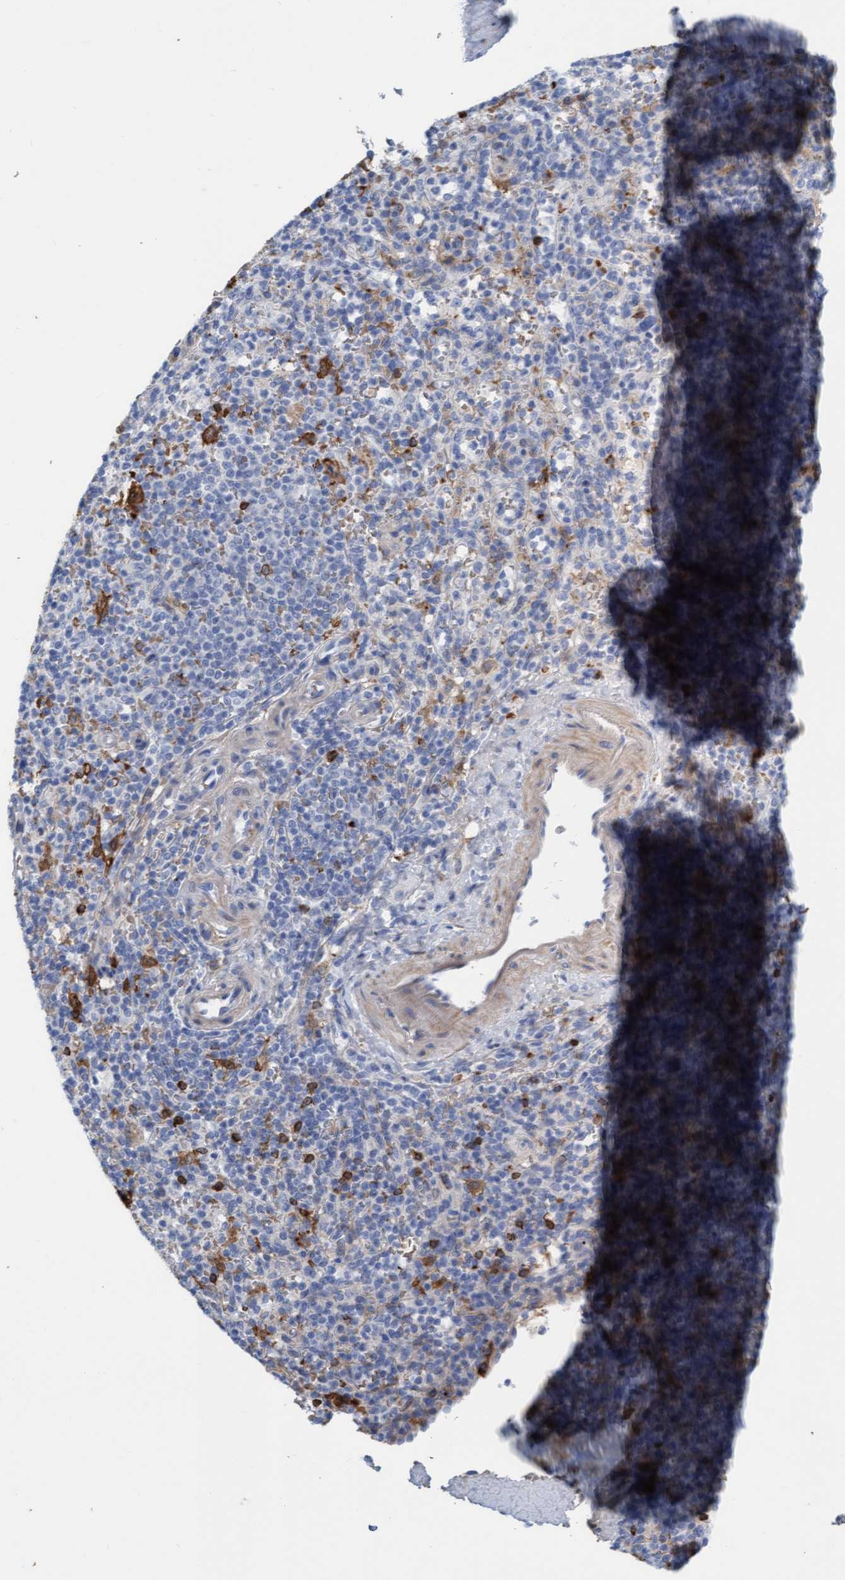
{"staining": {"intensity": "moderate", "quantity": "25%-75%", "location": "cytoplasmic/membranous"}, "tissue": "spleen", "cell_type": "Cells in red pulp", "image_type": "normal", "snomed": [{"axis": "morphology", "description": "Normal tissue, NOS"}, {"axis": "topography", "description": "Spleen"}], "caption": "Human spleen stained with a brown dye demonstrates moderate cytoplasmic/membranous positive staining in about 25%-75% of cells in red pulp.", "gene": "P2RX5", "patient": {"sex": "male", "age": 36}}